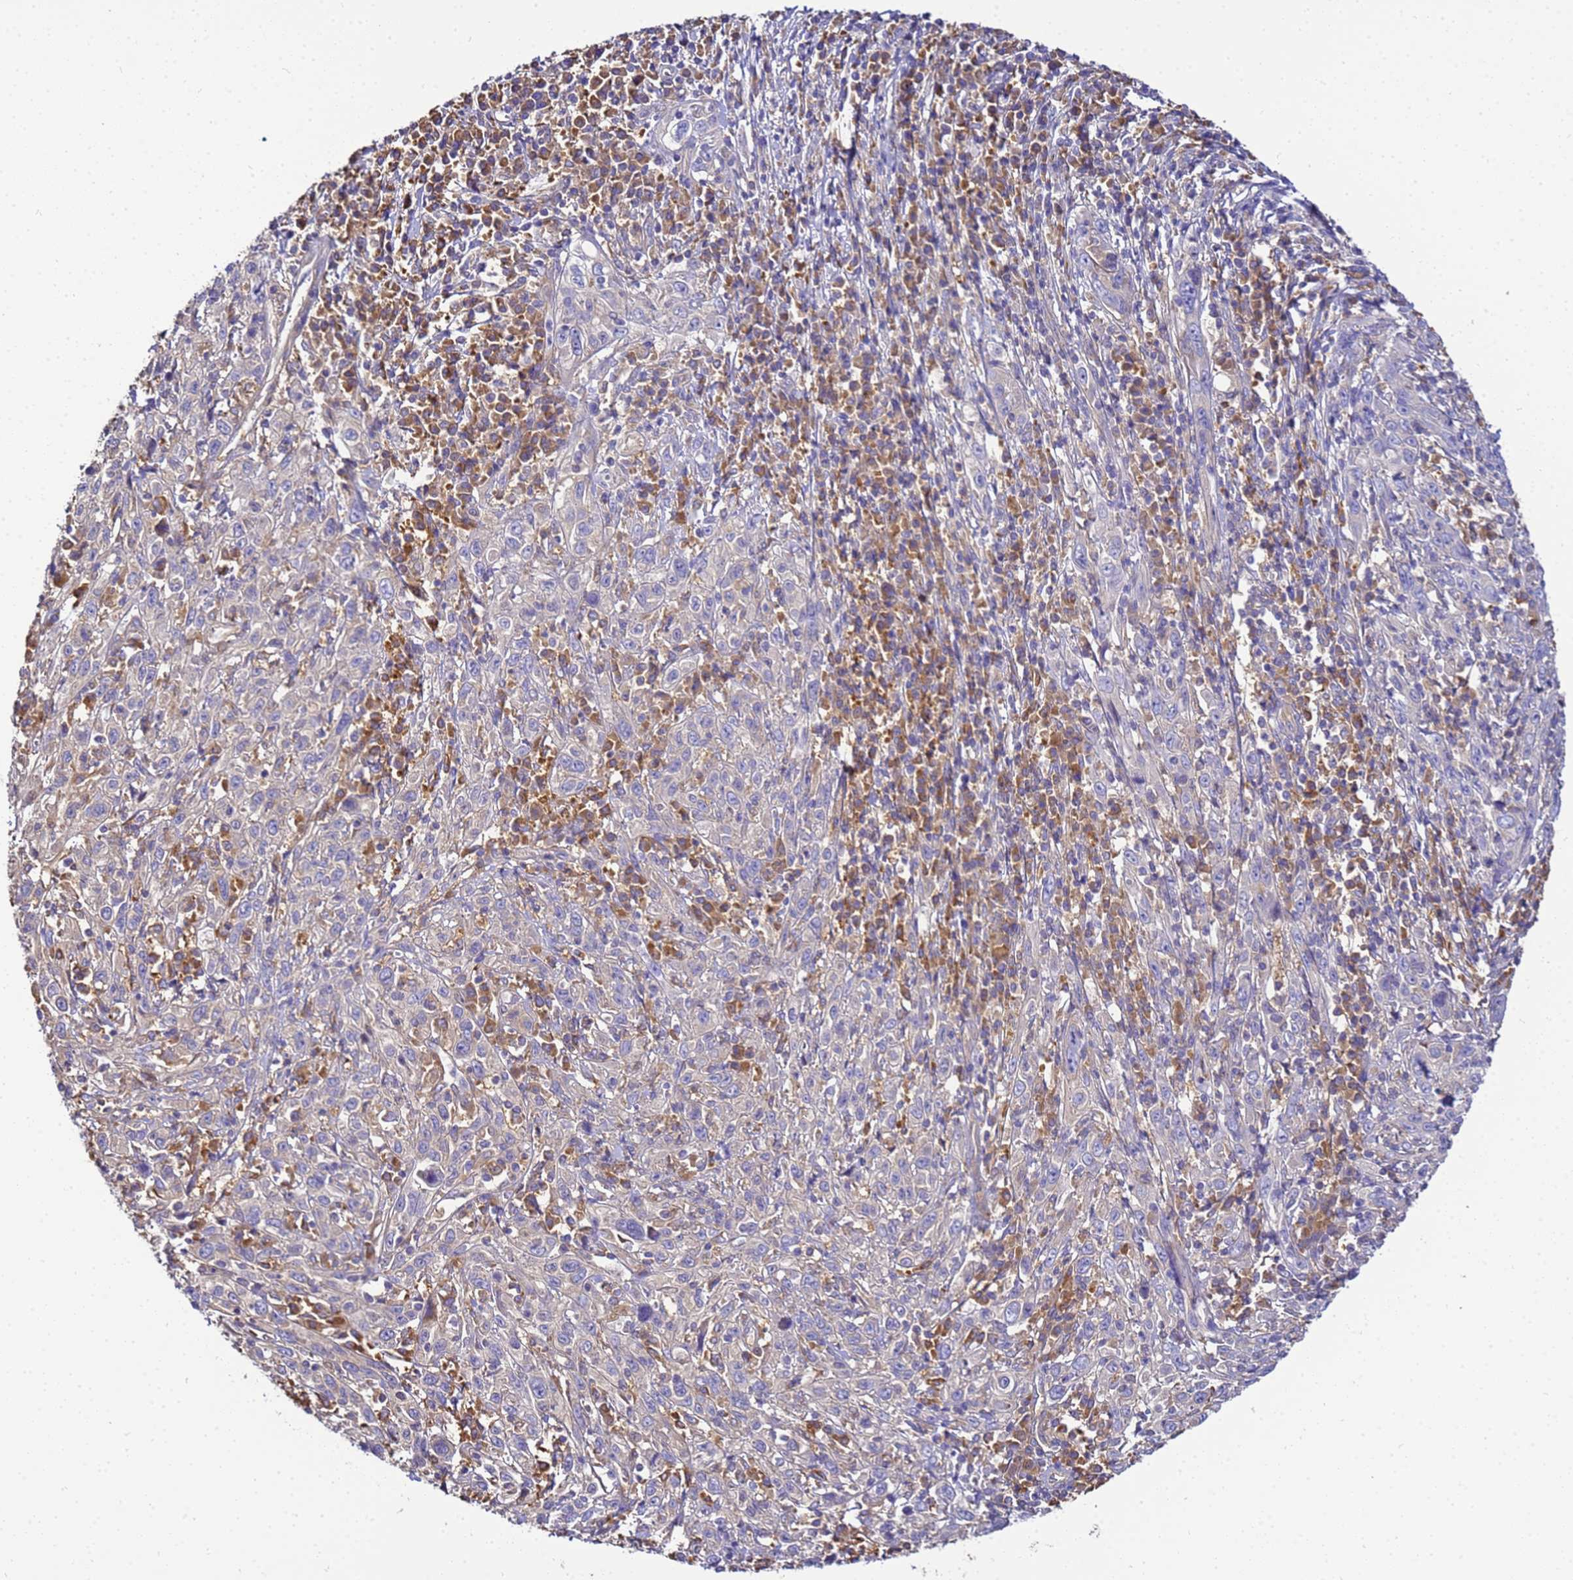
{"staining": {"intensity": "negative", "quantity": "none", "location": "none"}, "tissue": "cervical cancer", "cell_type": "Tumor cells", "image_type": "cancer", "snomed": [{"axis": "morphology", "description": "Squamous cell carcinoma, NOS"}, {"axis": "topography", "description": "Cervix"}], "caption": "IHC image of neoplastic tissue: human squamous cell carcinoma (cervical) stained with DAB displays no significant protein expression in tumor cells. The staining was performed using DAB to visualize the protein expression in brown, while the nuclei were stained in blue with hematoxylin (Magnification: 20x).", "gene": "NARS1", "patient": {"sex": "female", "age": 46}}